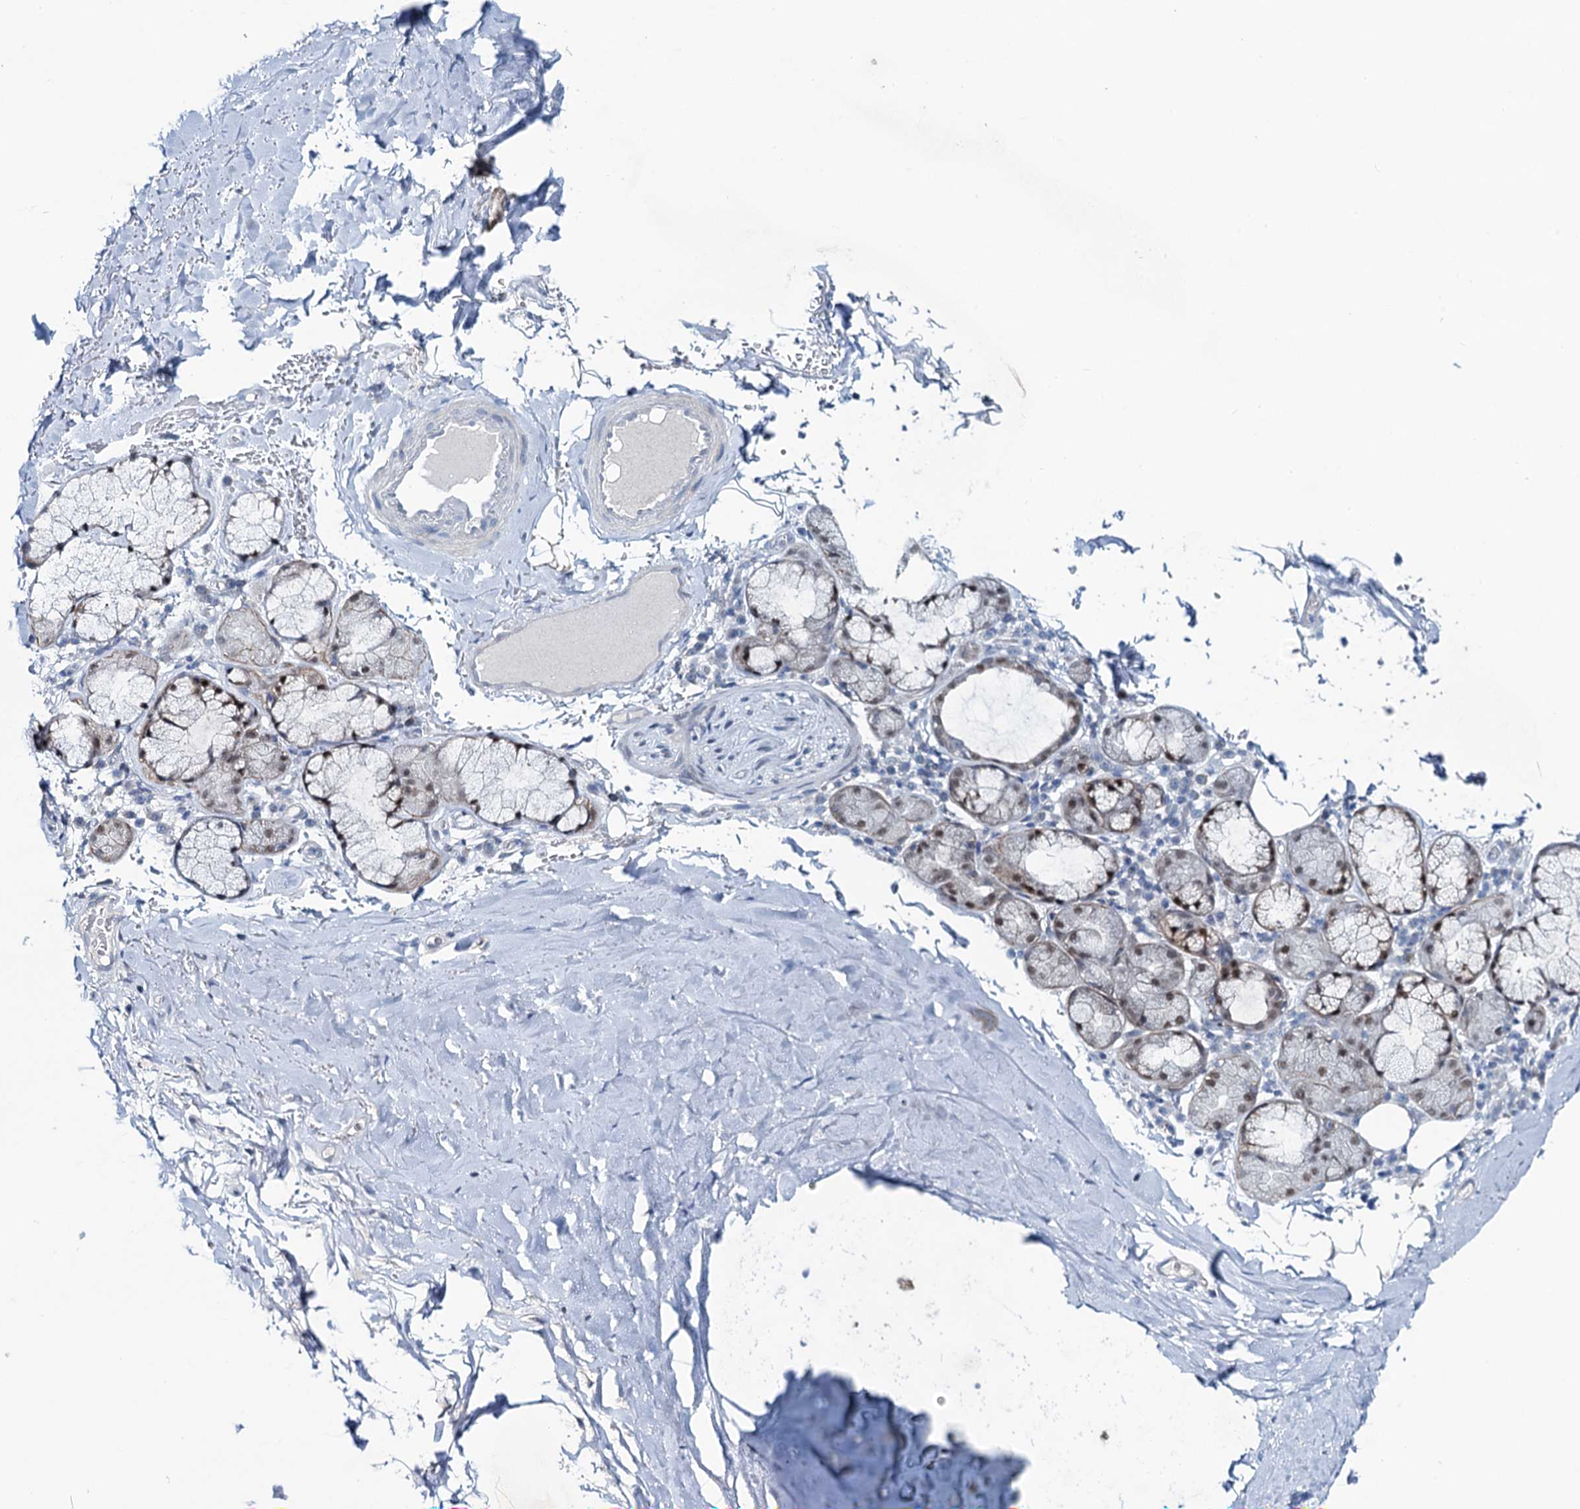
{"staining": {"intensity": "negative", "quantity": "none", "location": "none"}, "tissue": "adipose tissue", "cell_type": "Adipocytes", "image_type": "normal", "snomed": [{"axis": "morphology", "description": "Normal tissue, NOS"}, {"axis": "topography", "description": "Lymph node"}, {"axis": "topography", "description": "Bronchus"}], "caption": "Immunohistochemistry (IHC) histopathology image of unremarkable adipose tissue stained for a protein (brown), which reveals no staining in adipocytes.", "gene": "TOX3", "patient": {"sex": "male", "age": 63}}